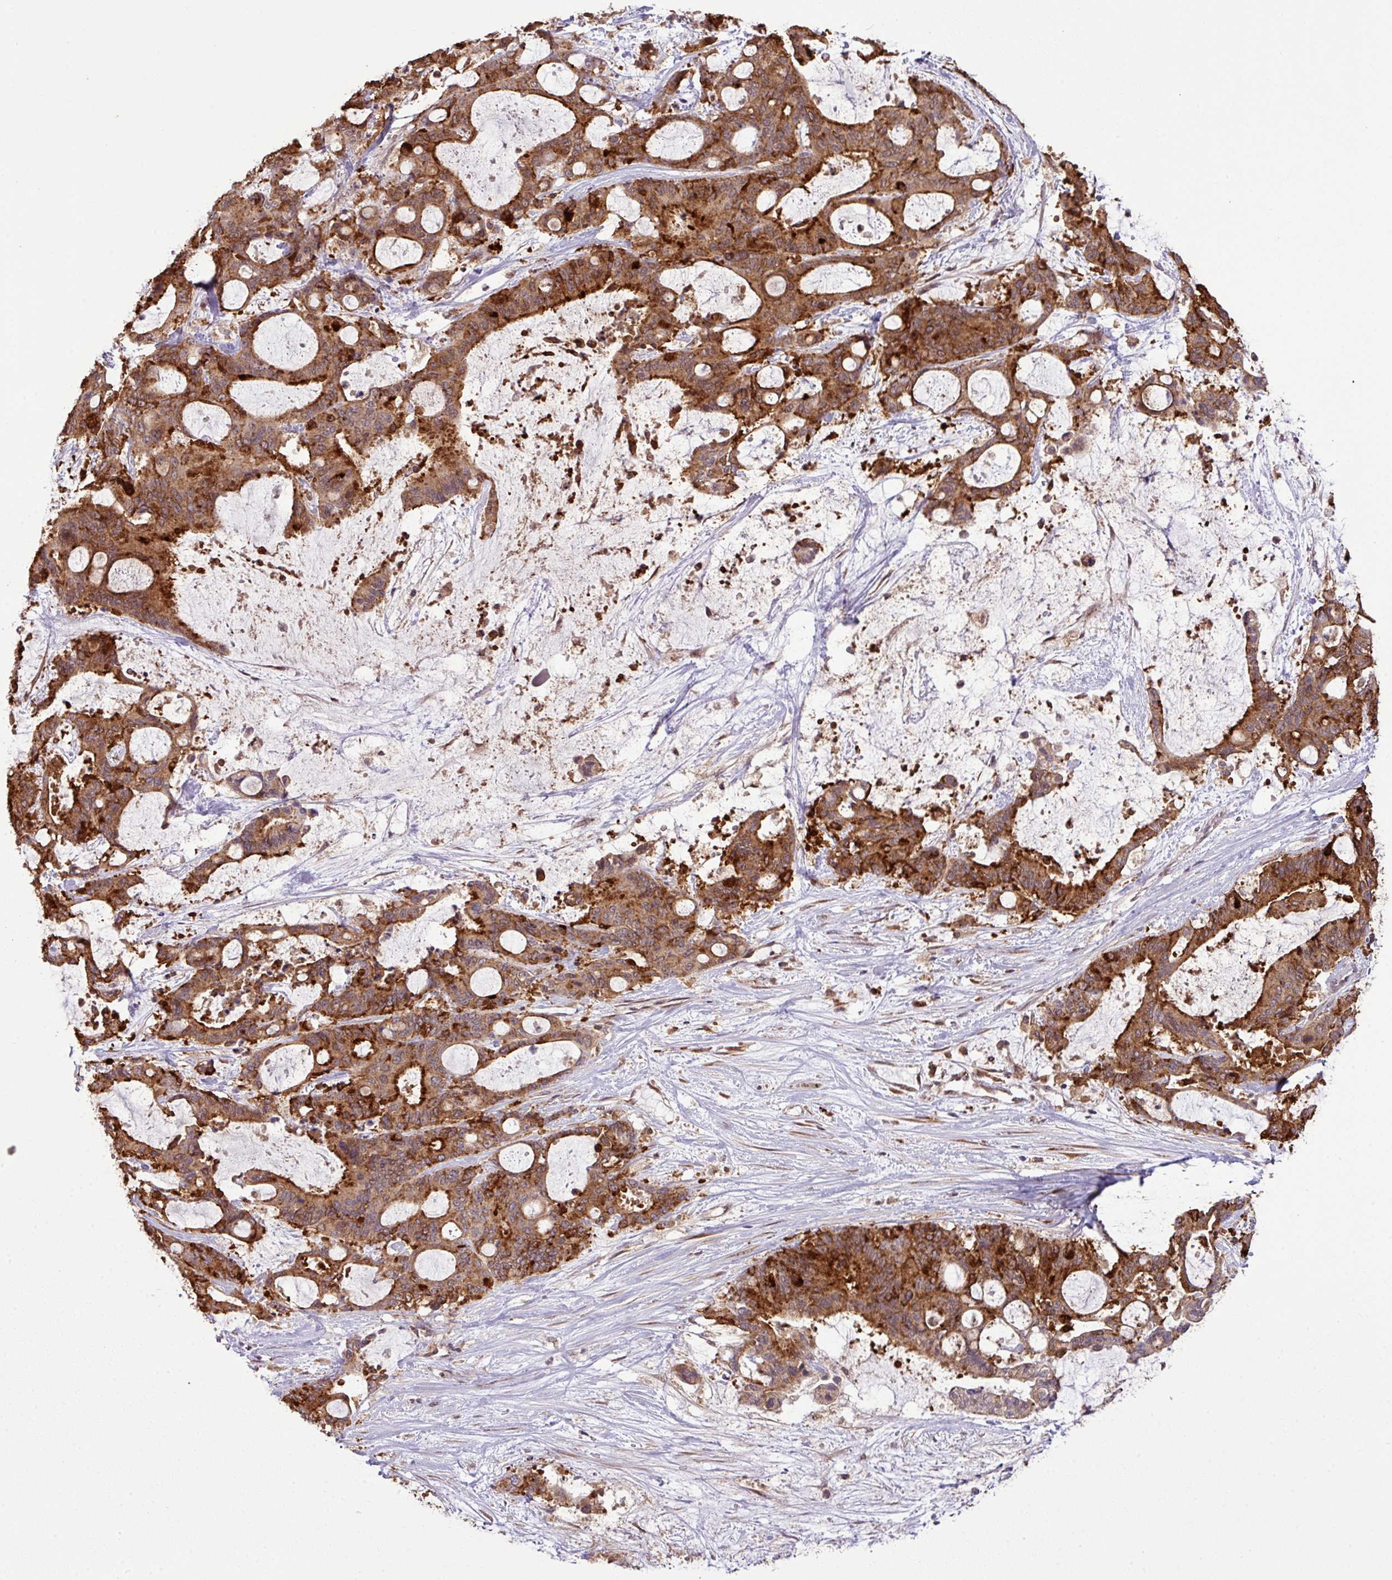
{"staining": {"intensity": "strong", "quantity": ">75%", "location": "cytoplasmic/membranous"}, "tissue": "liver cancer", "cell_type": "Tumor cells", "image_type": "cancer", "snomed": [{"axis": "morphology", "description": "Normal tissue, NOS"}, {"axis": "morphology", "description": "Cholangiocarcinoma"}, {"axis": "topography", "description": "Liver"}, {"axis": "topography", "description": "Peripheral nerve tissue"}], "caption": "DAB (3,3'-diaminobenzidine) immunohistochemical staining of human liver cholangiocarcinoma exhibits strong cytoplasmic/membranous protein positivity in about >75% of tumor cells. (brown staining indicates protein expression, while blue staining denotes nuclei).", "gene": "SMCO4", "patient": {"sex": "female", "age": 73}}